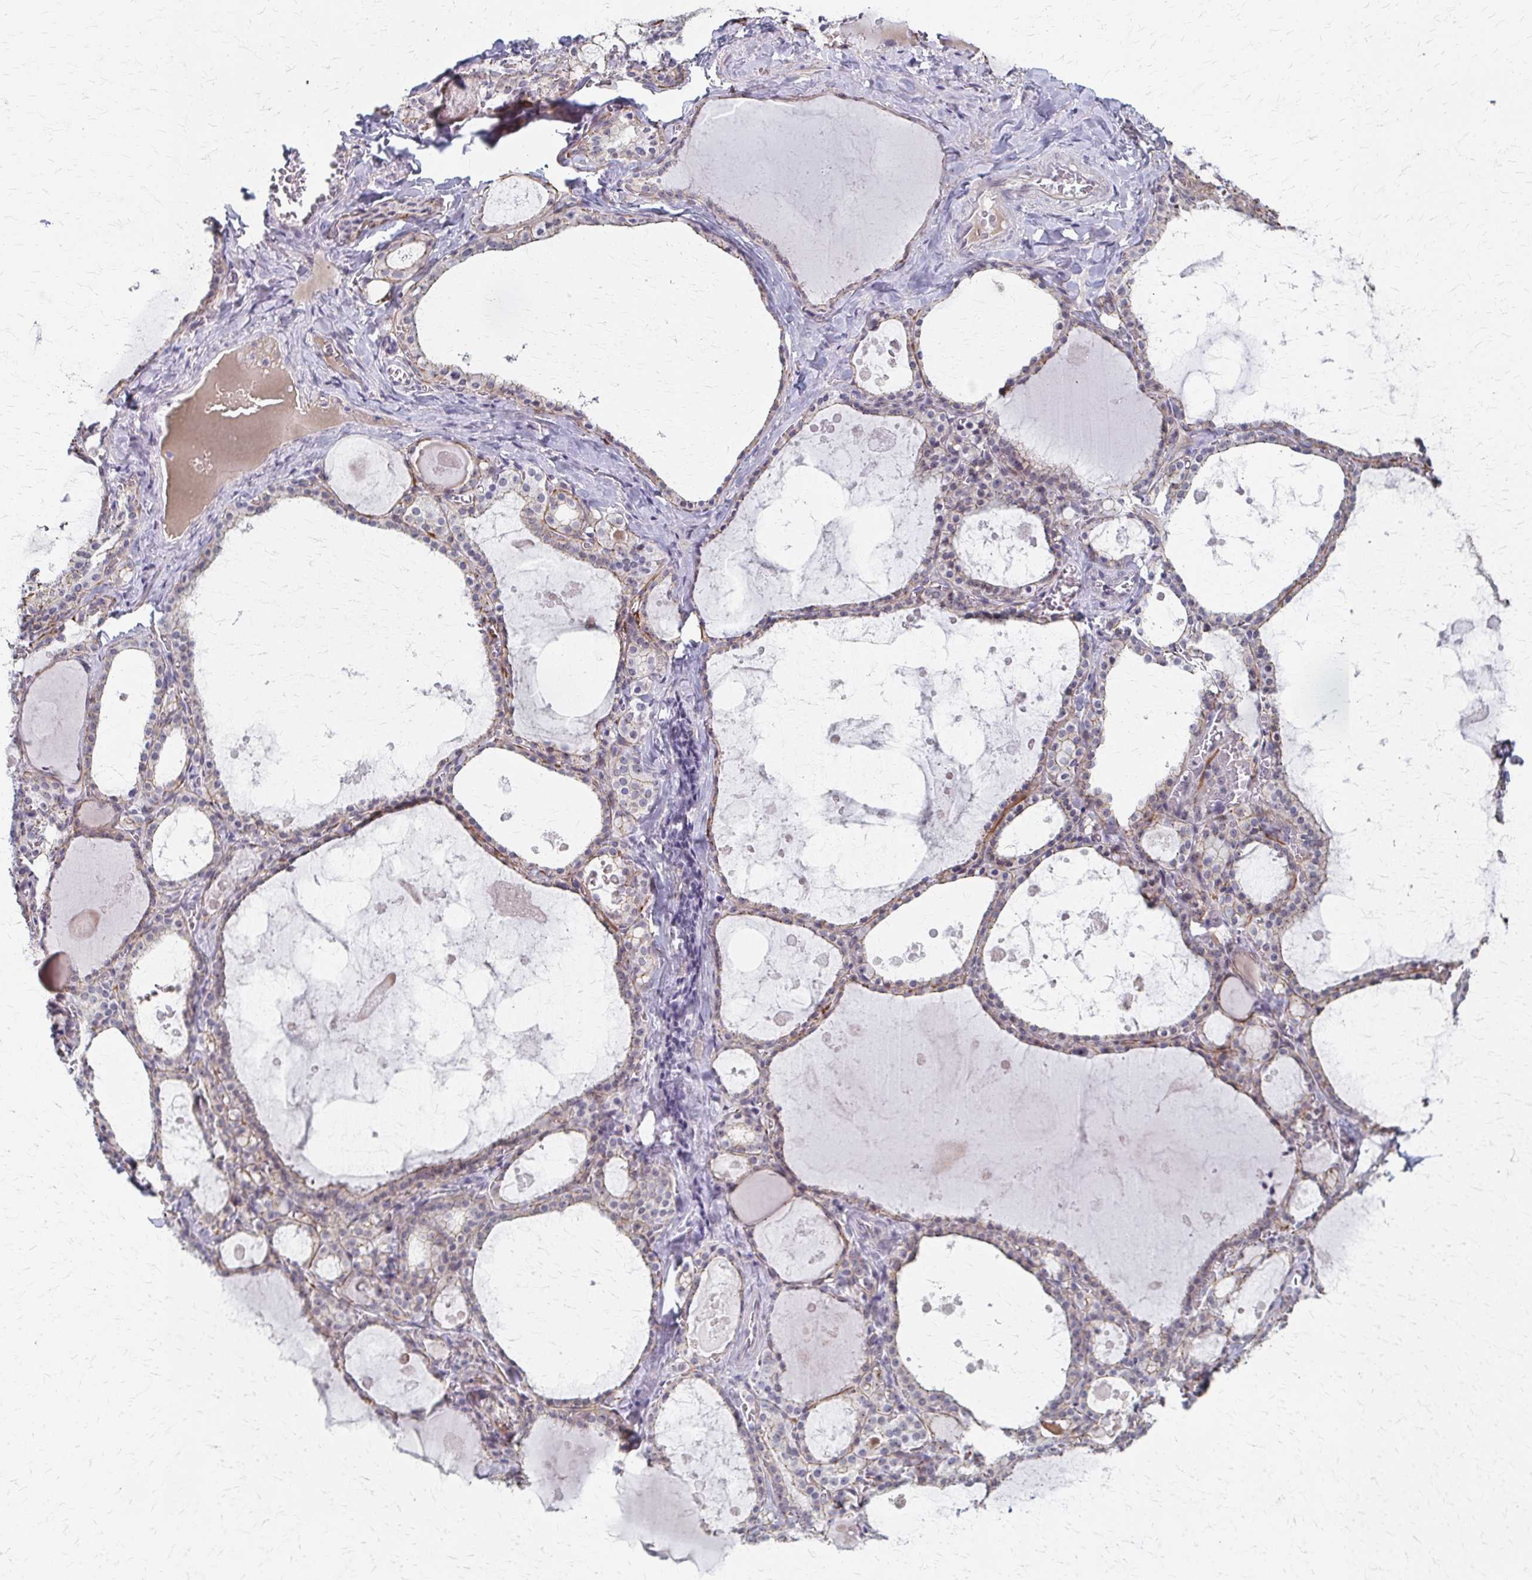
{"staining": {"intensity": "weak", "quantity": ">75%", "location": "cytoplasmic/membranous,nuclear"}, "tissue": "thyroid gland", "cell_type": "Glandular cells", "image_type": "normal", "snomed": [{"axis": "morphology", "description": "Normal tissue, NOS"}, {"axis": "topography", "description": "Thyroid gland"}], "caption": "Glandular cells display low levels of weak cytoplasmic/membranous,nuclear positivity in about >75% of cells in normal human thyroid gland. (Stains: DAB (3,3'-diaminobenzidine) in brown, nuclei in blue, Microscopy: brightfield microscopy at high magnification).", "gene": "PES1", "patient": {"sex": "male", "age": 56}}